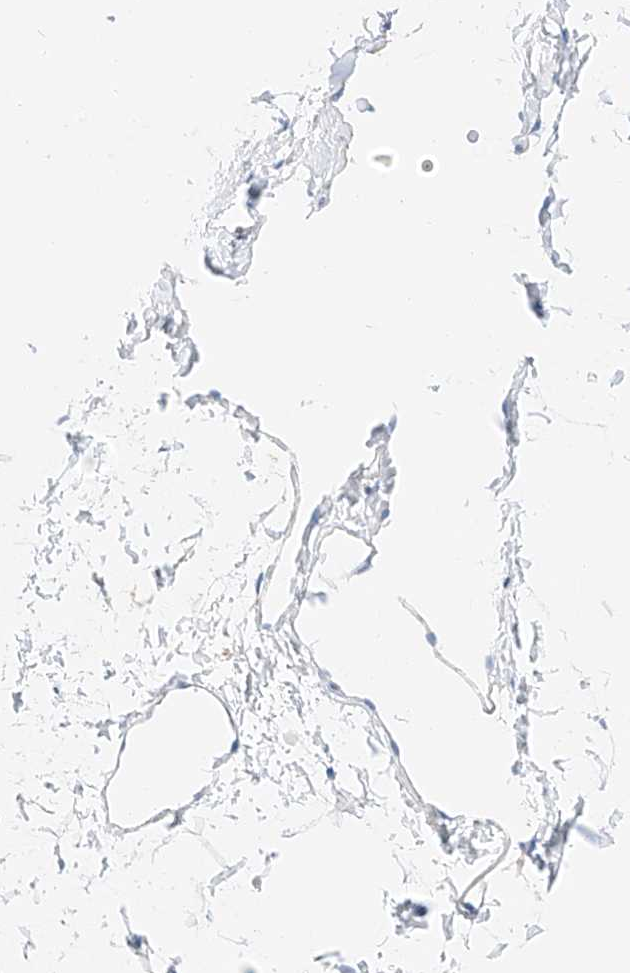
{"staining": {"intensity": "negative", "quantity": "none", "location": "none"}, "tissue": "adipose tissue", "cell_type": "Adipocytes", "image_type": "normal", "snomed": [{"axis": "morphology", "description": "Normal tissue, NOS"}, {"axis": "topography", "description": "Breast"}], "caption": "The photomicrograph demonstrates no significant staining in adipocytes of adipose tissue.", "gene": "MAP7", "patient": {"sex": "female", "age": 23}}